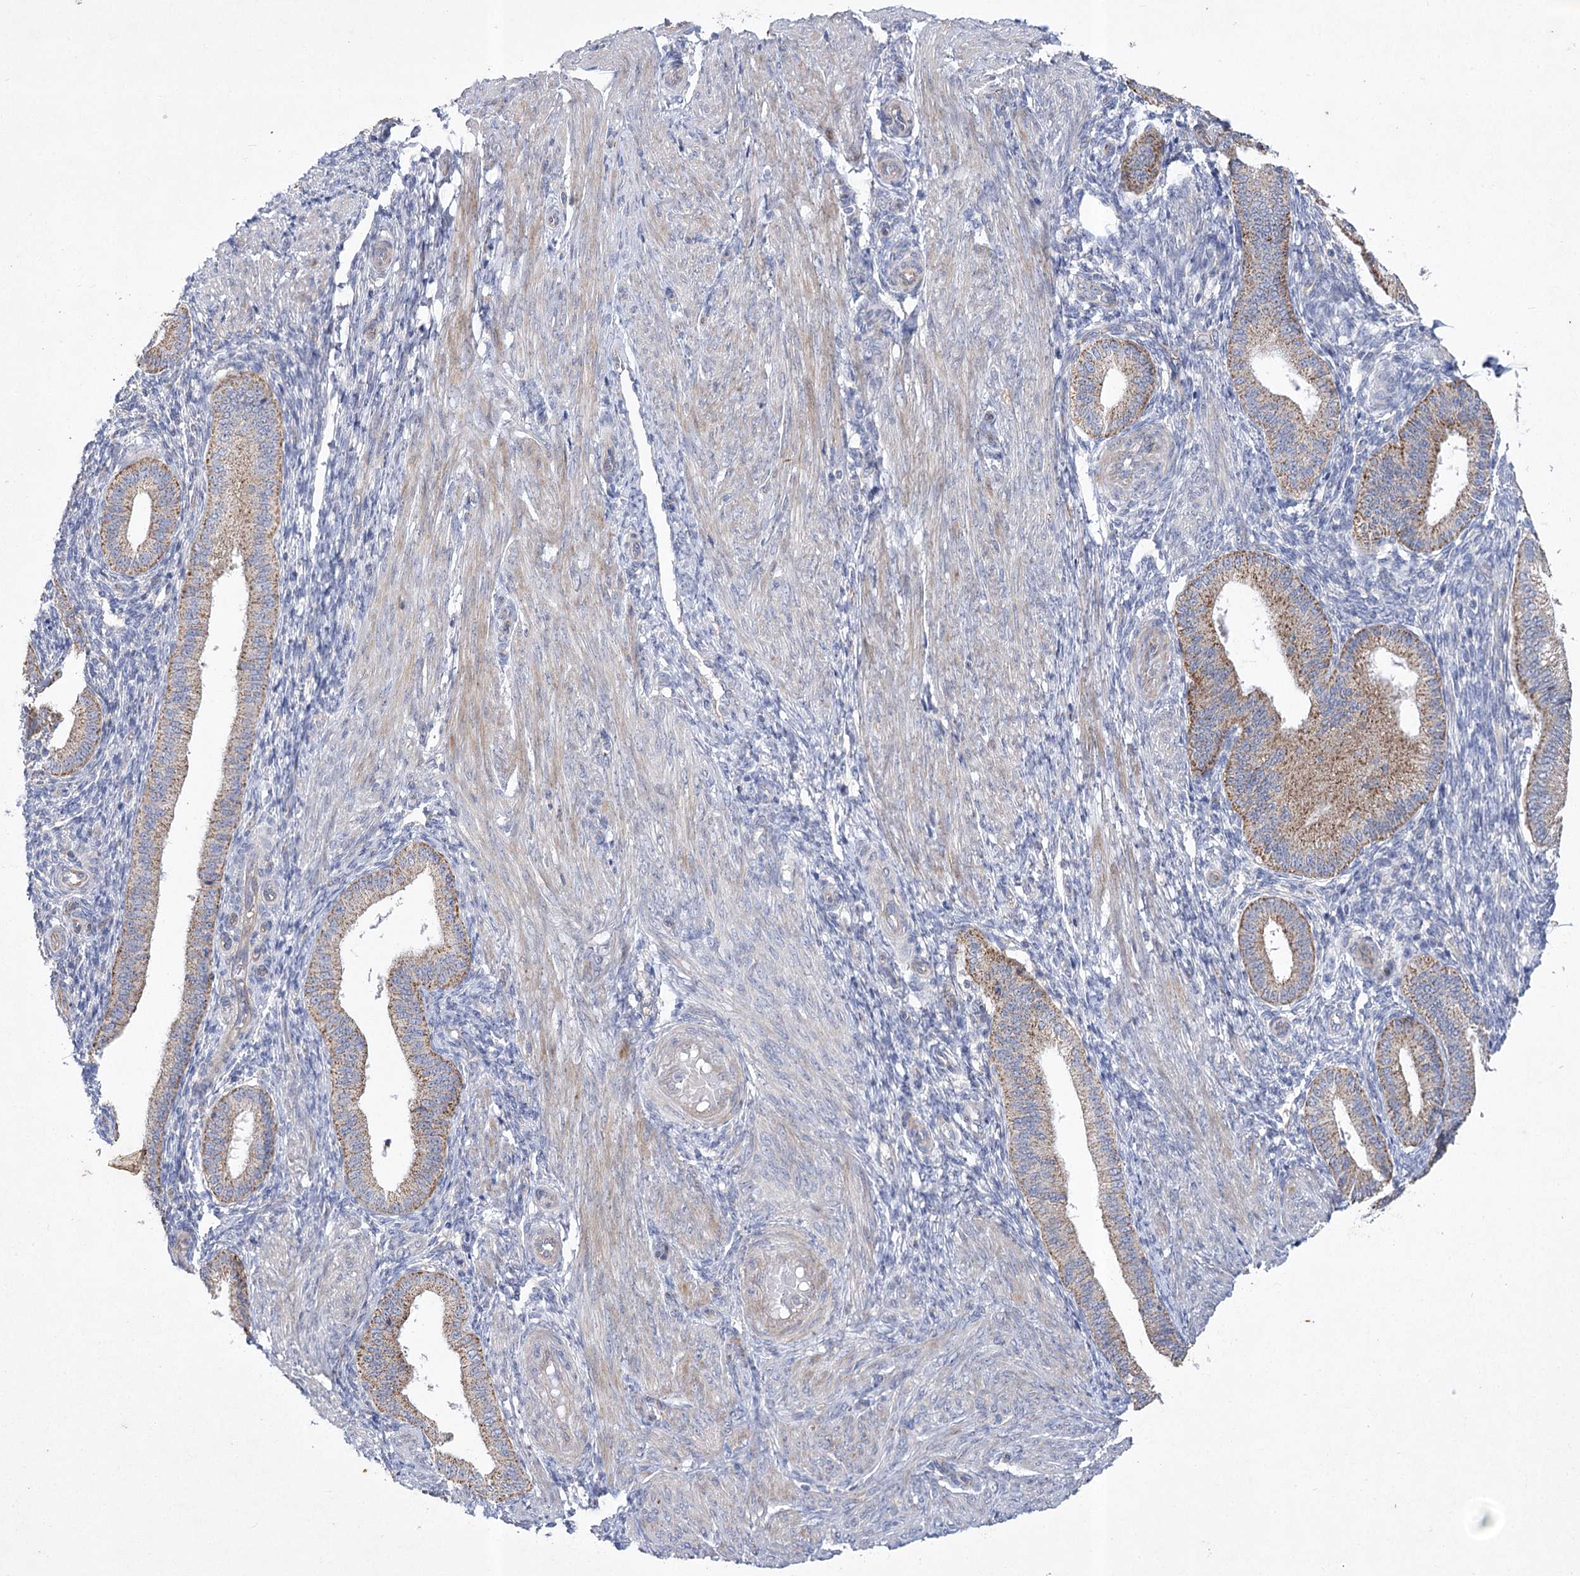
{"staining": {"intensity": "negative", "quantity": "none", "location": "none"}, "tissue": "endometrium", "cell_type": "Cells in endometrial stroma", "image_type": "normal", "snomed": [{"axis": "morphology", "description": "Normal tissue, NOS"}, {"axis": "topography", "description": "Endometrium"}], "caption": "Cells in endometrial stroma are negative for brown protein staining in normal endometrium. (DAB (3,3'-diaminobenzidine) immunohistochemistry visualized using brightfield microscopy, high magnification).", "gene": "ITSN2", "patient": {"sex": "female", "age": 39}}